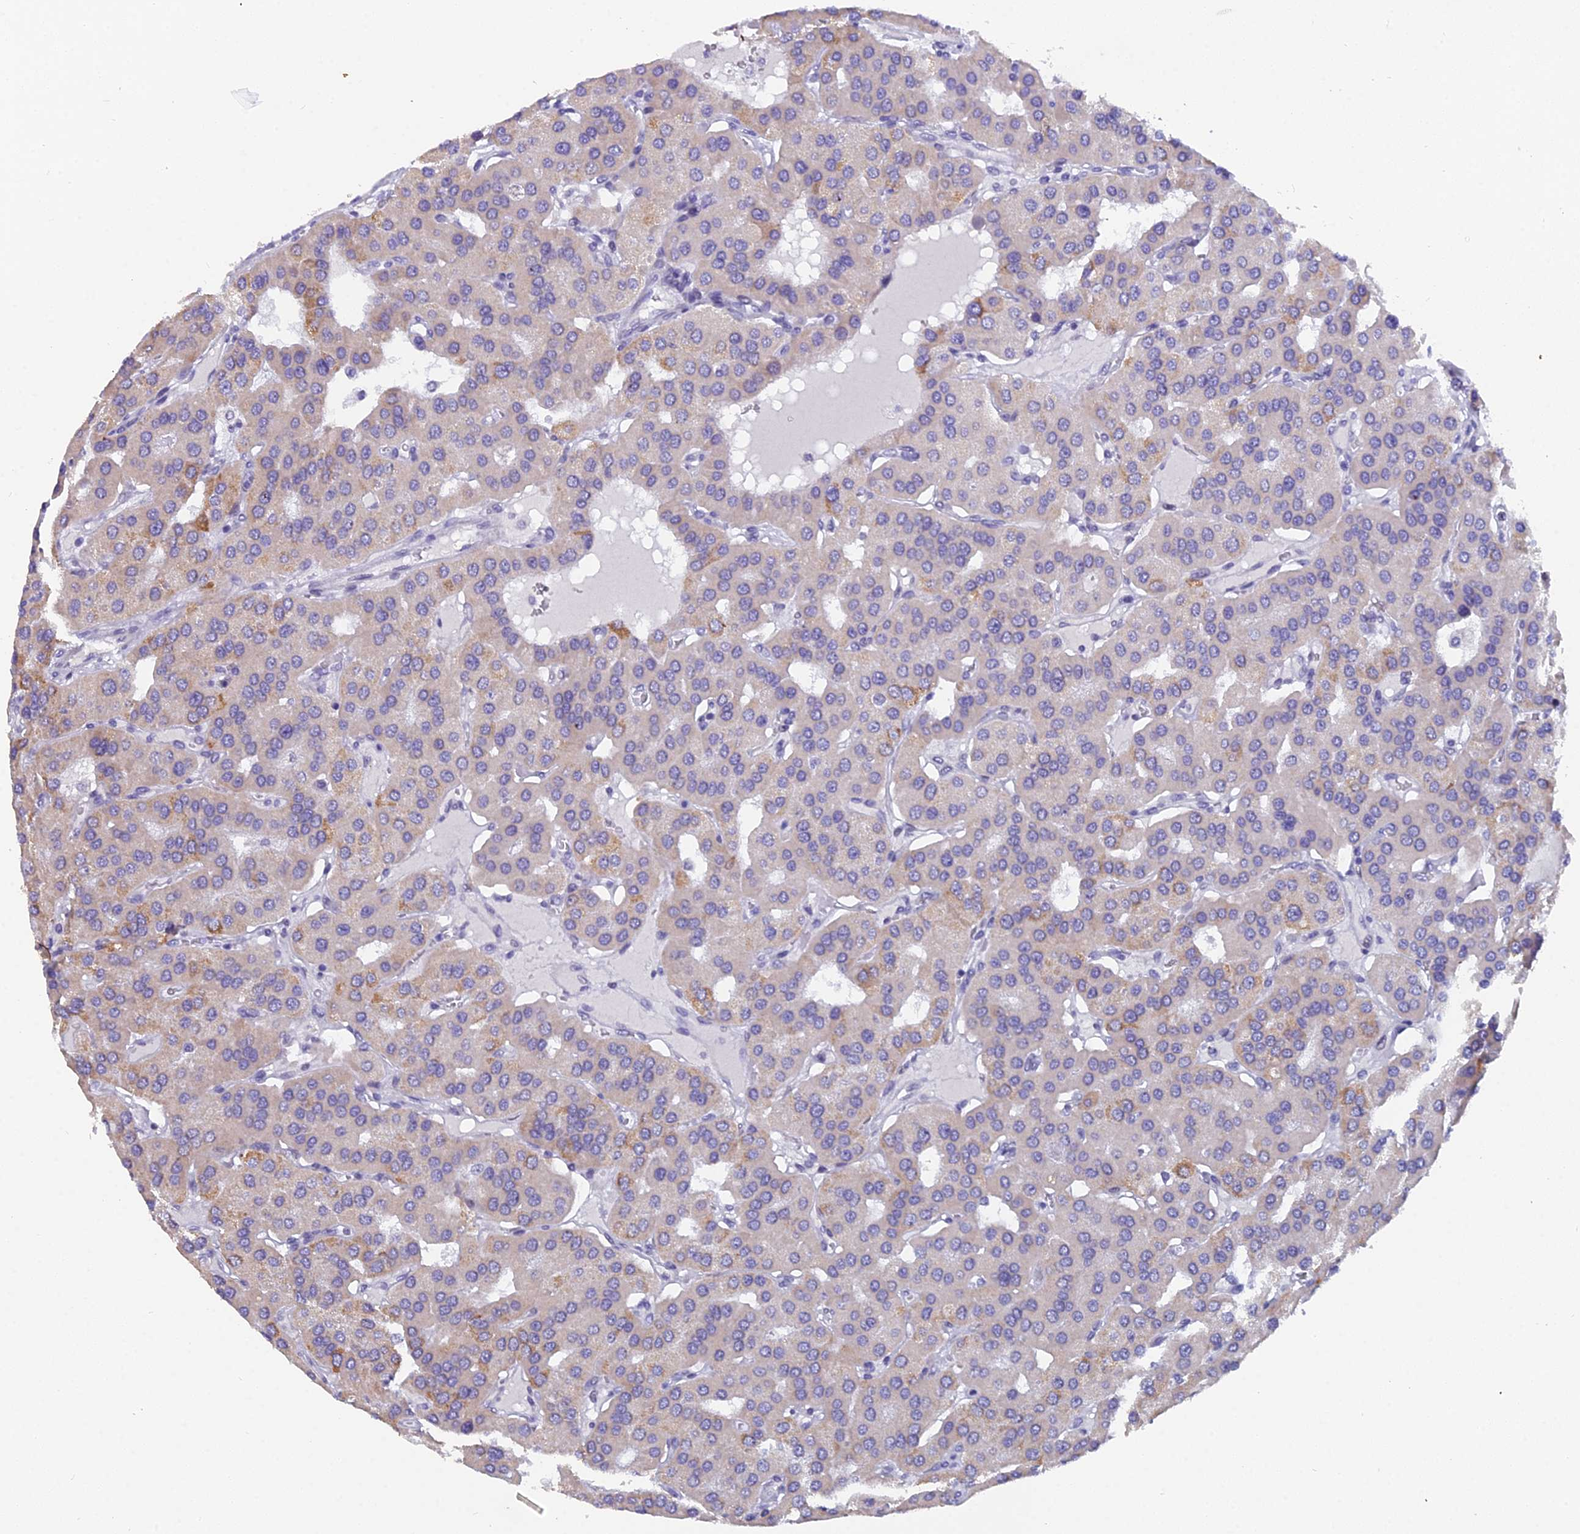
{"staining": {"intensity": "weak", "quantity": "<25%", "location": "cytoplasmic/membranous"}, "tissue": "parathyroid gland", "cell_type": "Glandular cells", "image_type": "normal", "snomed": [{"axis": "morphology", "description": "Normal tissue, NOS"}, {"axis": "morphology", "description": "Adenoma, NOS"}, {"axis": "topography", "description": "Parathyroid gland"}], "caption": "High power microscopy micrograph of an immunohistochemistry photomicrograph of unremarkable parathyroid gland, revealing no significant positivity in glandular cells.", "gene": "XKR9", "patient": {"sex": "female", "age": 86}}